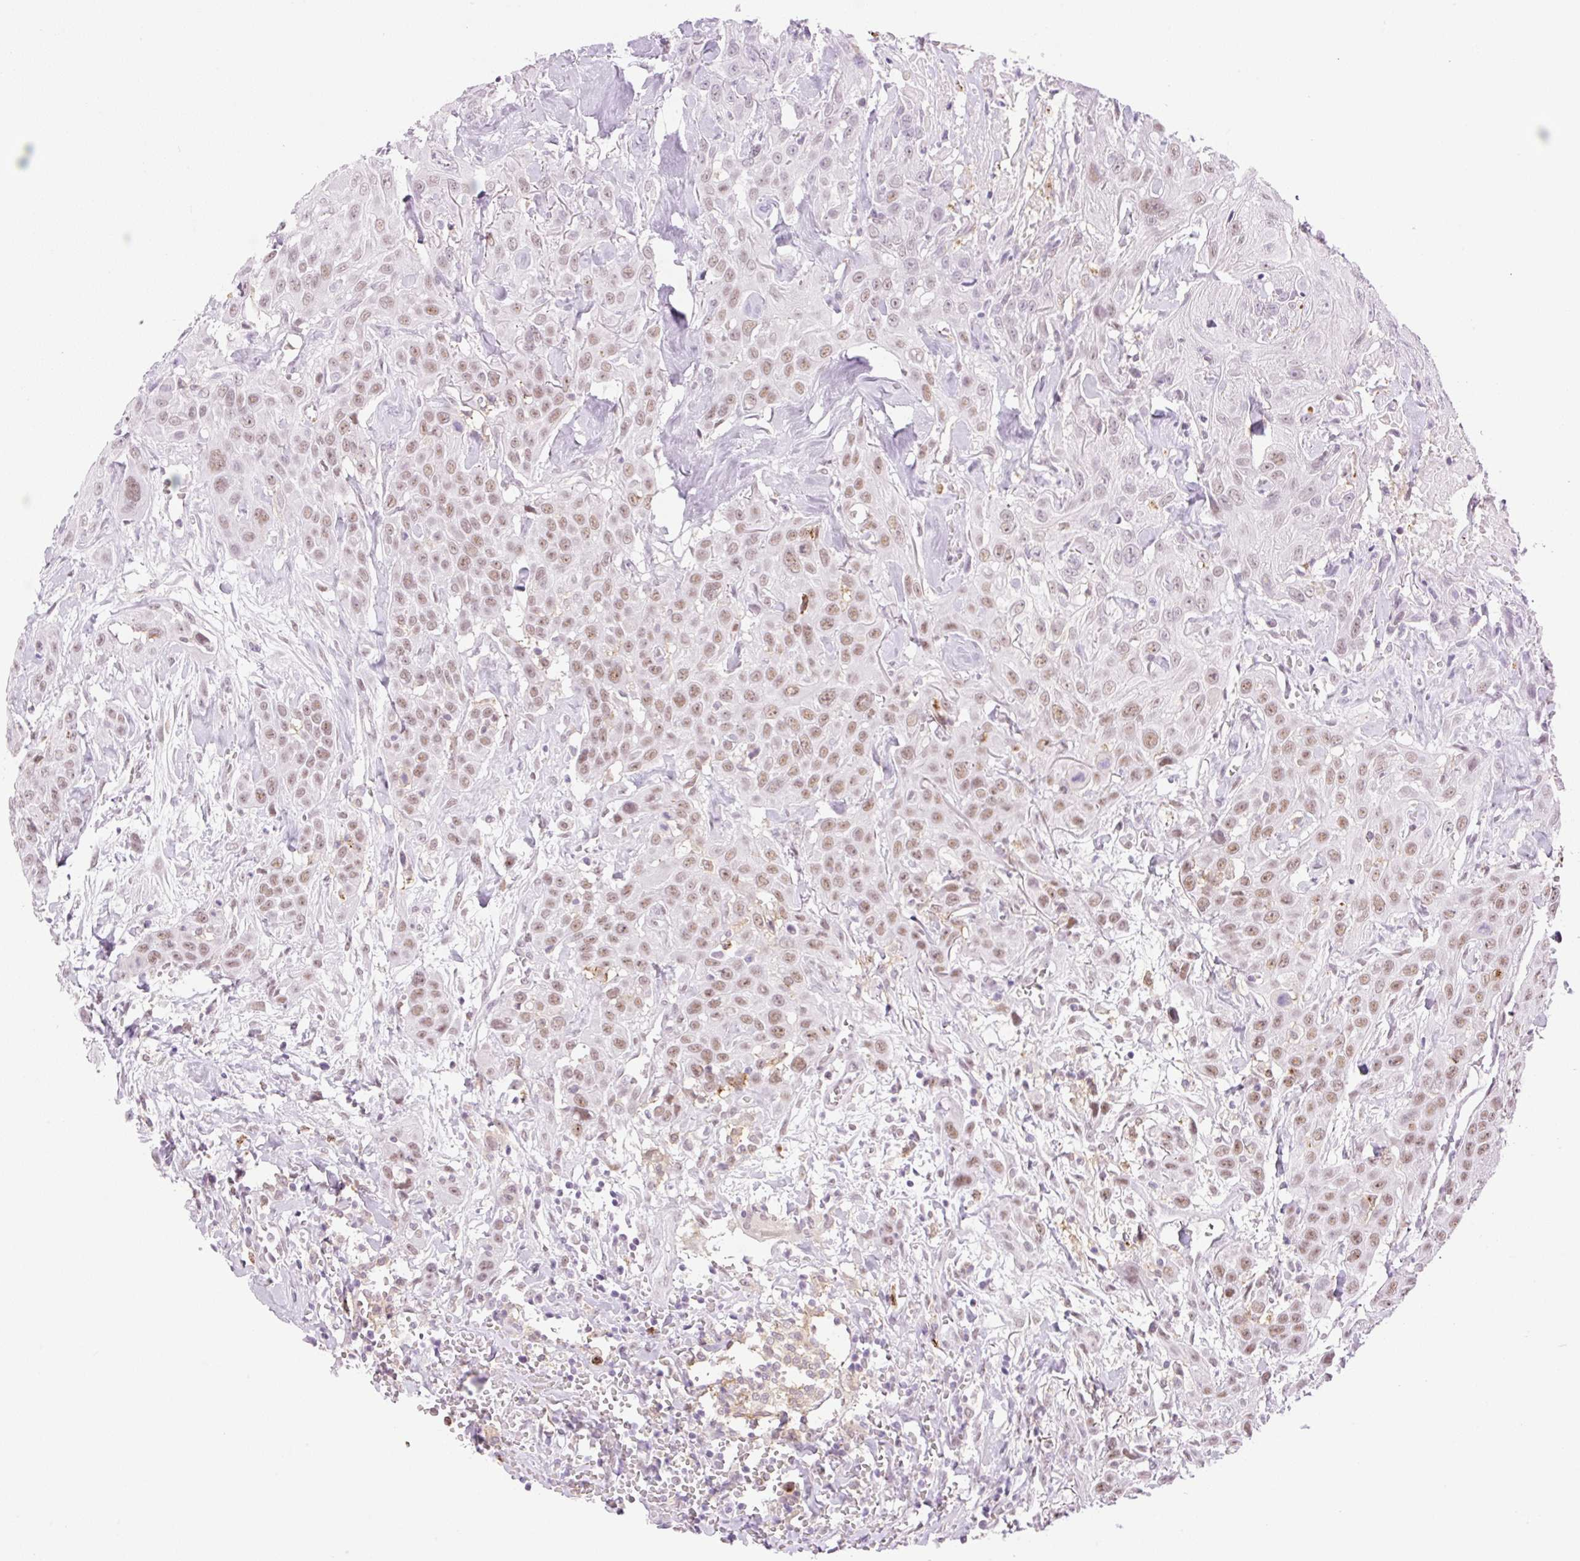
{"staining": {"intensity": "moderate", "quantity": ">75%", "location": "nuclear"}, "tissue": "head and neck cancer", "cell_type": "Tumor cells", "image_type": "cancer", "snomed": [{"axis": "morphology", "description": "Squamous cell carcinoma, NOS"}, {"axis": "topography", "description": "Head-Neck"}], "caption": "IHC of head and neck cancer demonstrates medium levels of moderate nuclear expression in about >75% of tumor cells. Nuclei are stained in blue.", "gene": "PALM3", "patient": {"sex": "male", "age": 81}}